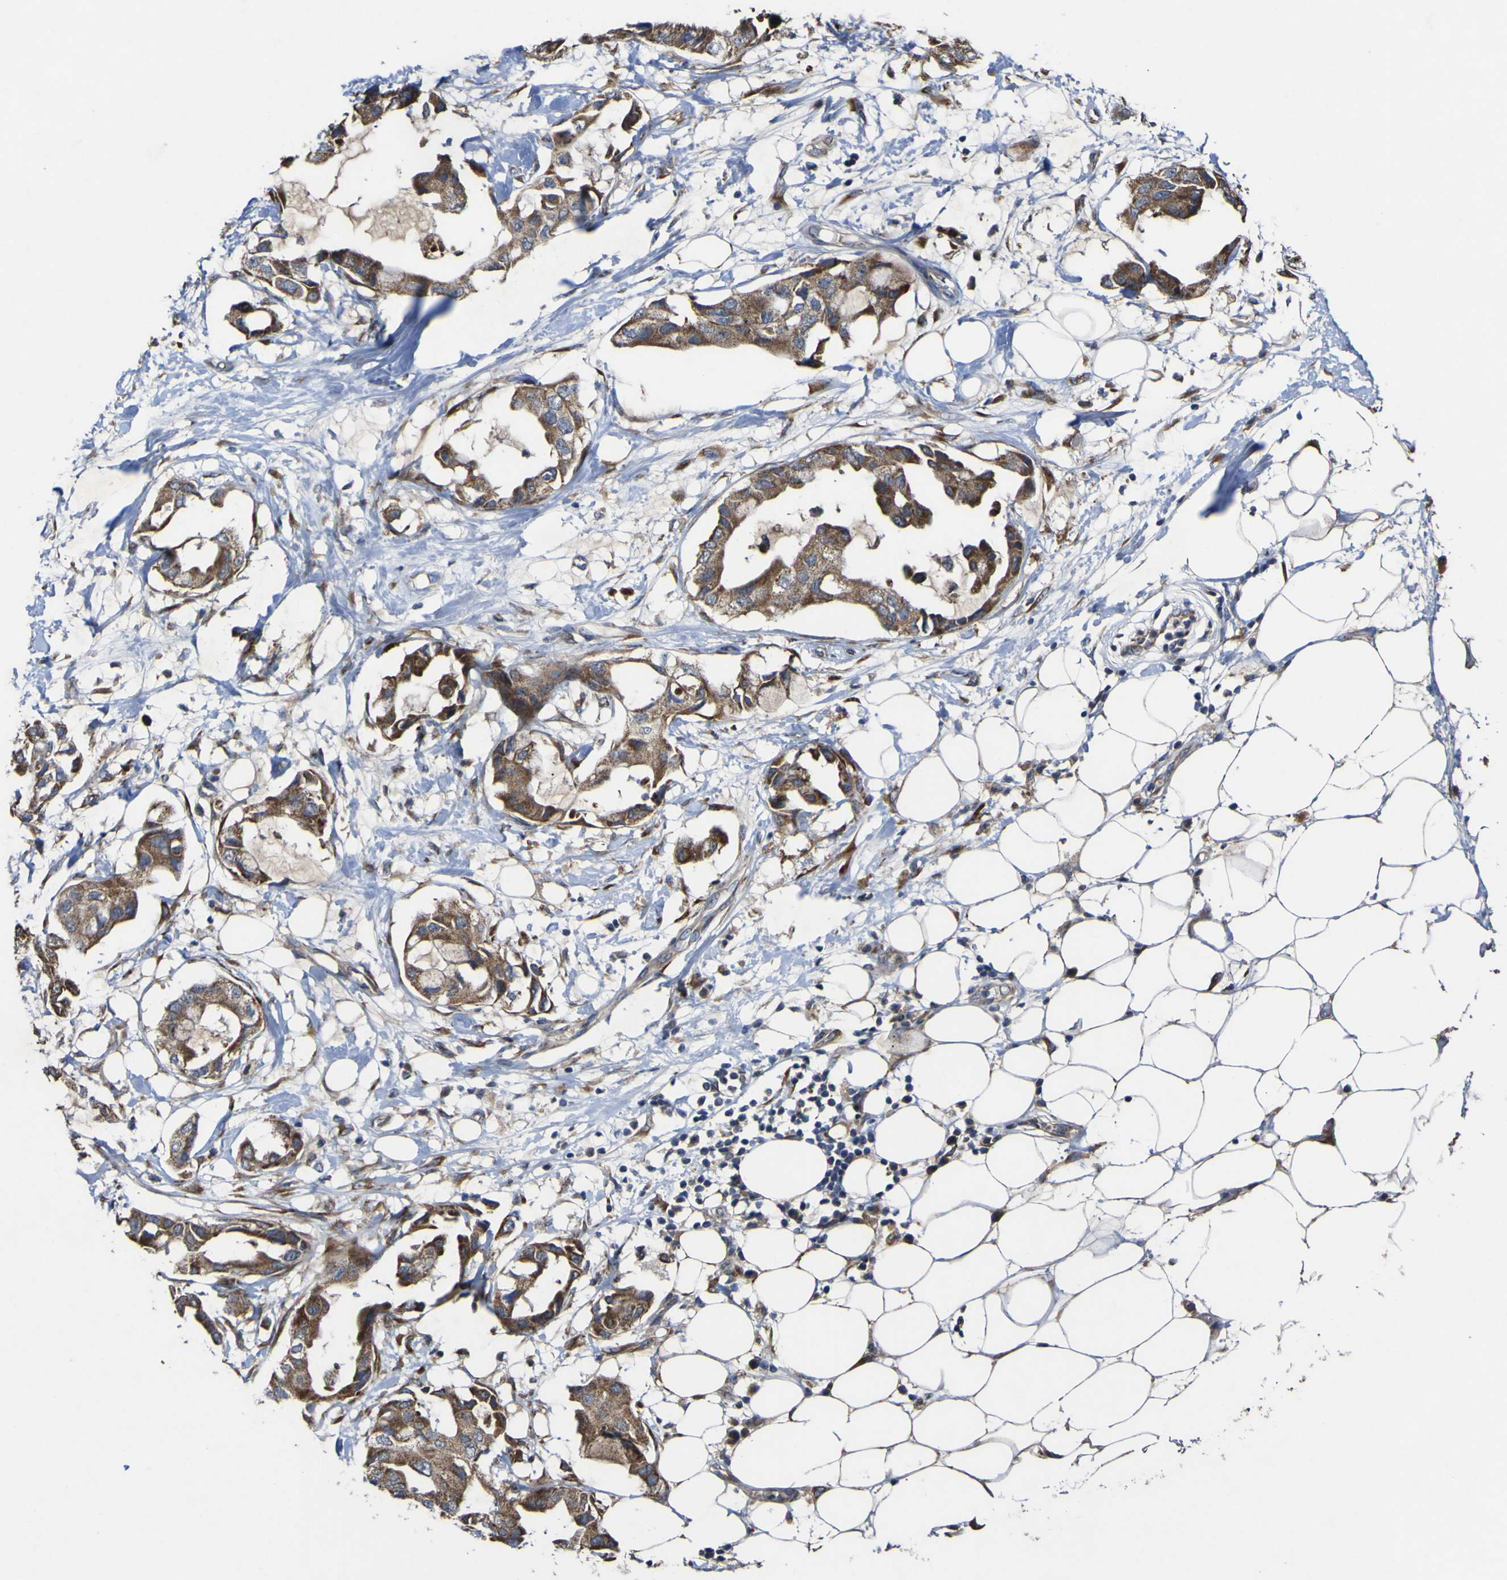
{"staining": {"intensity": "moderate", "quantity": ">75%", "location": "cytoplasmic/membranous"}, "tissue": "breast cancer", "cell_type": "Tumor cells", "image_type": "cancer", "snomed": [{"axis": "morphology", "description": "Duct carcinoma"}, {"axis": "topography", "description": "Breast"}], "caption": "Immunohistochemical staining of breast cancer shows medium levels of moderate cytoplasmic/membranous staining in about >75% of tumor cells.", "gene": "IRAK2", "patient": {"sex": "female", "age": 40}}